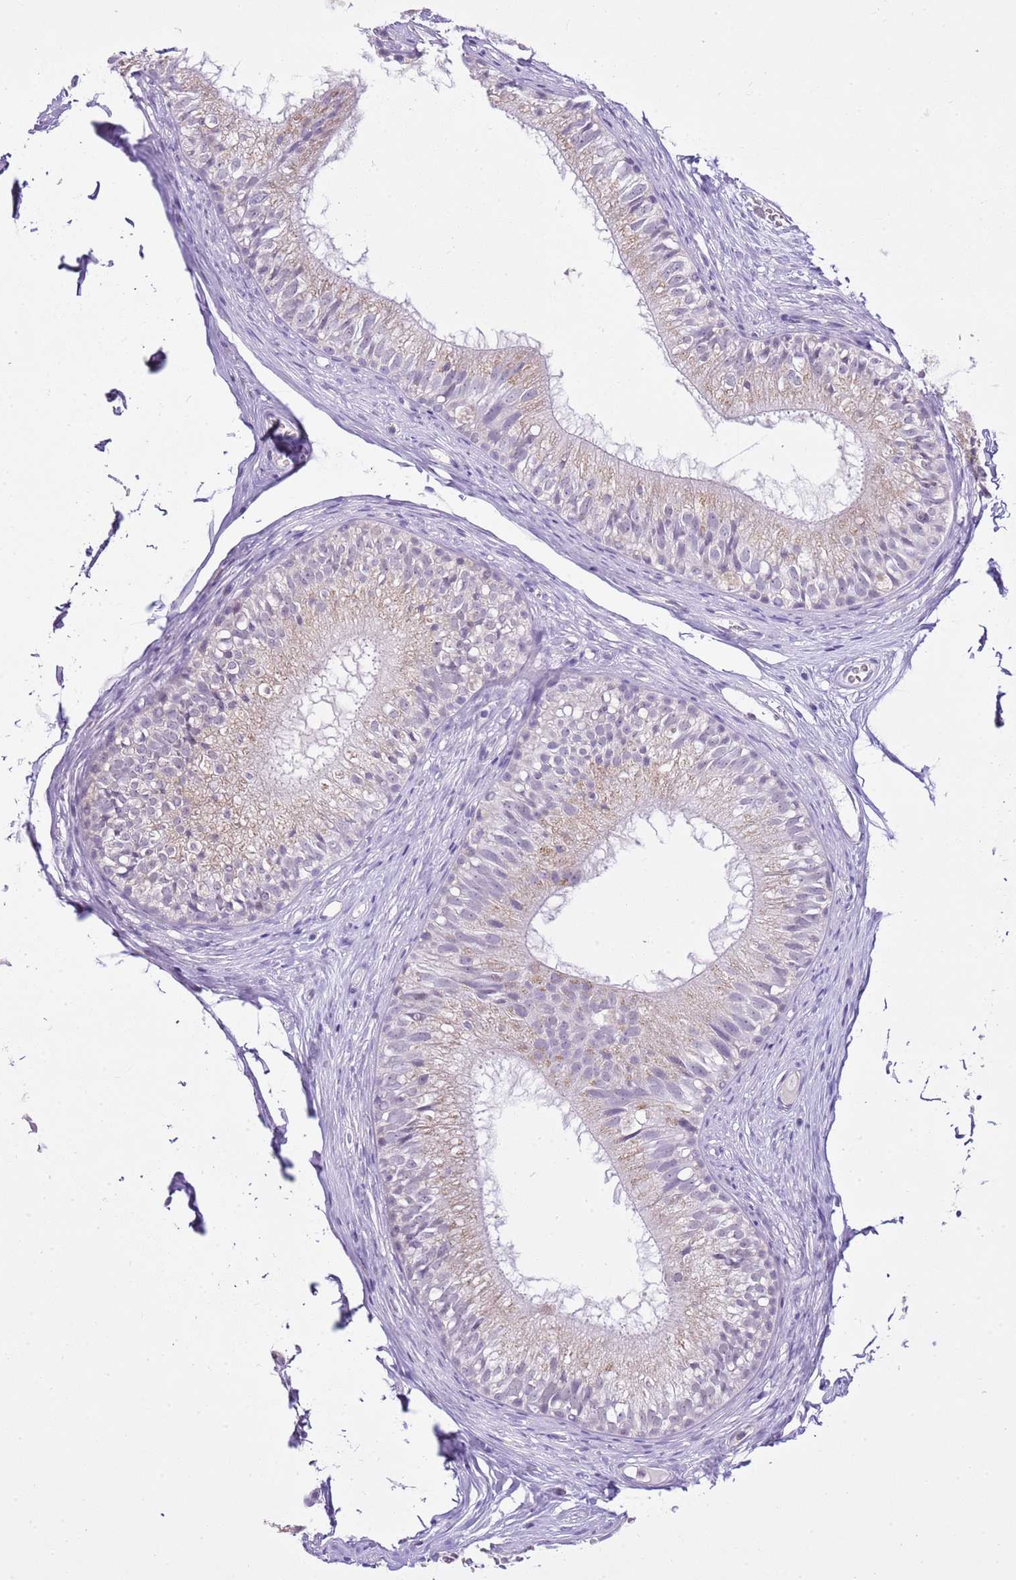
{"staining": {"intensity": "weak", "quantity": "<25%", "location": "cytoplasmic/membranous"}, "tissue": "epididymis", "cell_type": "Glandular cells", "image_type": "normal", "snomed": [{"axis": "morphology", "description": "Normal tissue, NOS"}, {"axis": "morphology", "description": "Seminoma in situ"}, {"axis": "topography", "description": "Testis"}, {"axis": "topography", "description": "Epididymis"}], "caption": "Human epididymis stained for a protein using IHC shows no staining in glandular cells.", "gene": "XPO7", "patient": {"sex": "male", "age": 28}}